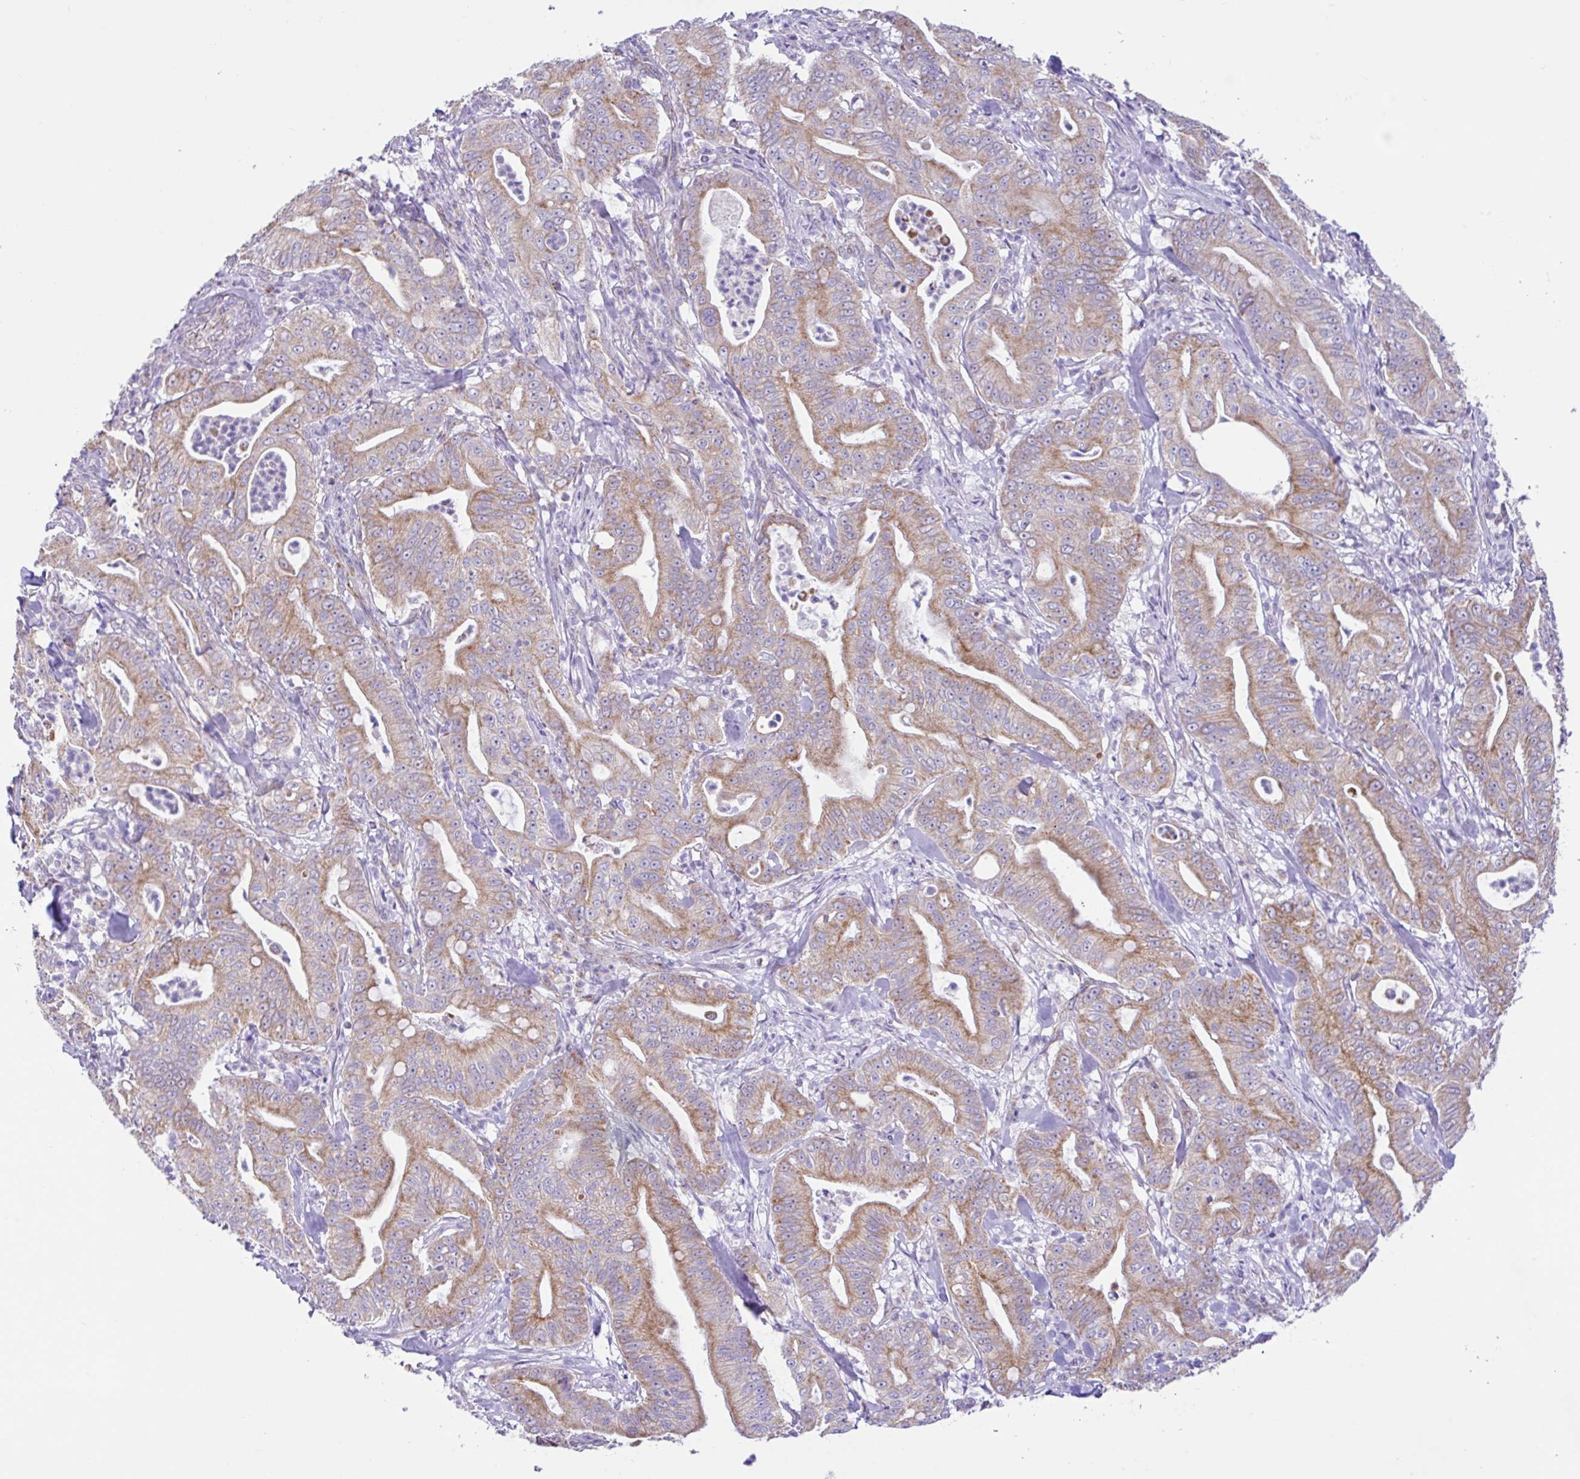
{"staining": {"intensity": "moderate", "quantity": ">75%", "location": "cytoplasmic/membranous"}, "tissue": "pancreatic cancer", "cell_type": "Tumor cells", "image_type": "cancer", "snomed": [{"axis": "morphology", "description": "Adenocarcinoma, NOS"}, {"axis": "topography", "description": "Pancreas"}], "caption": "A histopathology image of pancreatic adenocarcinoma stained for a protein demonstrates moderate cytoplasmic/membranous brown staining in tumor cells.", "gene": "NDUFS2", "patient": {"sex": "male", "age": 71}}